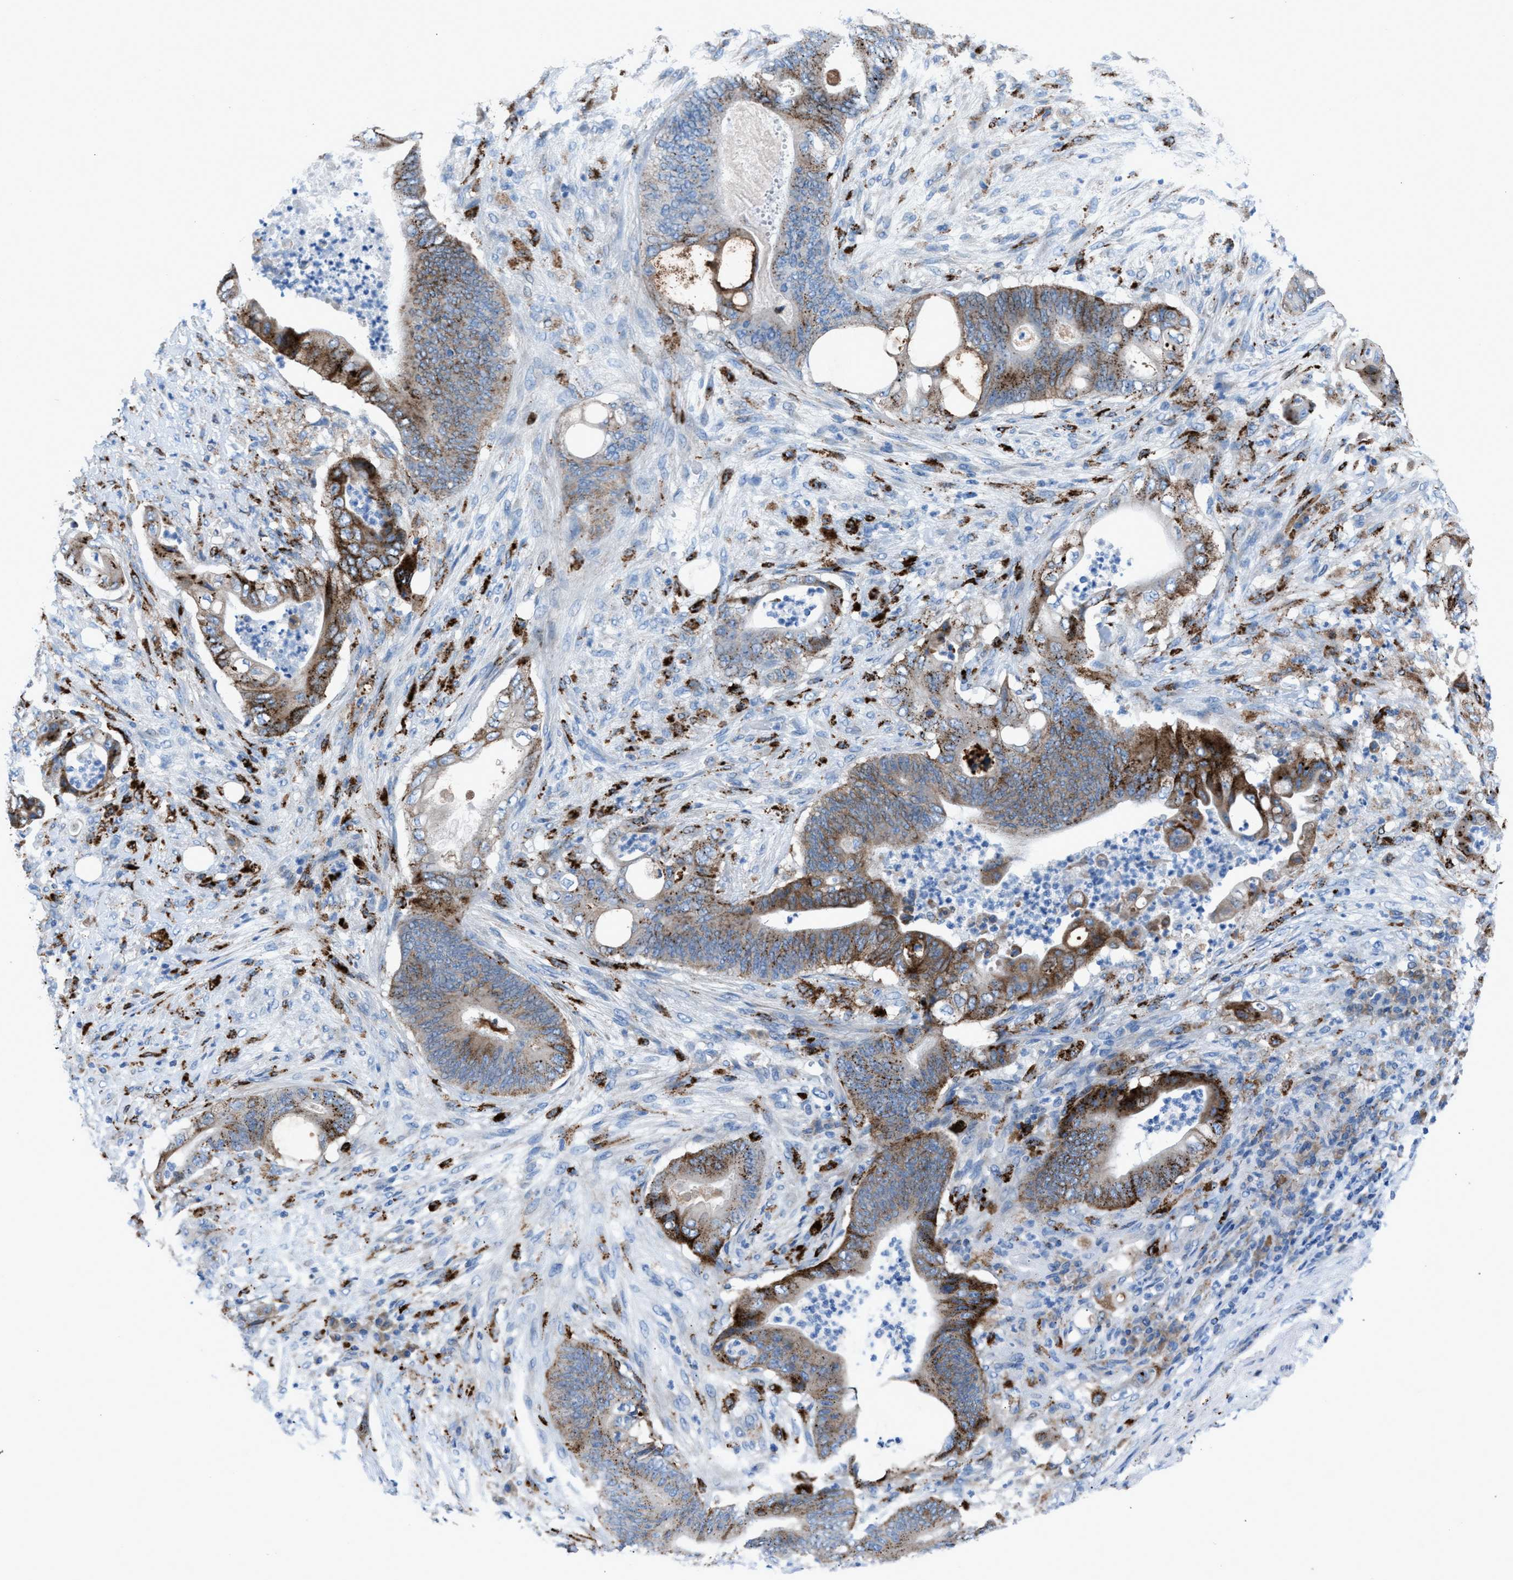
{"staining": {"intensity": "moderate", "quantity": ">75%", "location": "cytoplasmic/membranous"}, "tissue": "stomach cancer", "cell_type": "Tumor cells", "image_type": "cancer", "snomed": [{"axis": "morphology", "description": "Adenocarcinoma, NOS"}, {"axis": "topography", "description": "Stomach"}], "caption": "Stomach cancer (adenocarcinoma) tissue shows moderate cytoplasmic/membranous positivity in approximately >75% of tumor cells", "gene": "CD1B", "patient": {"sex": "female", "age": 73}}